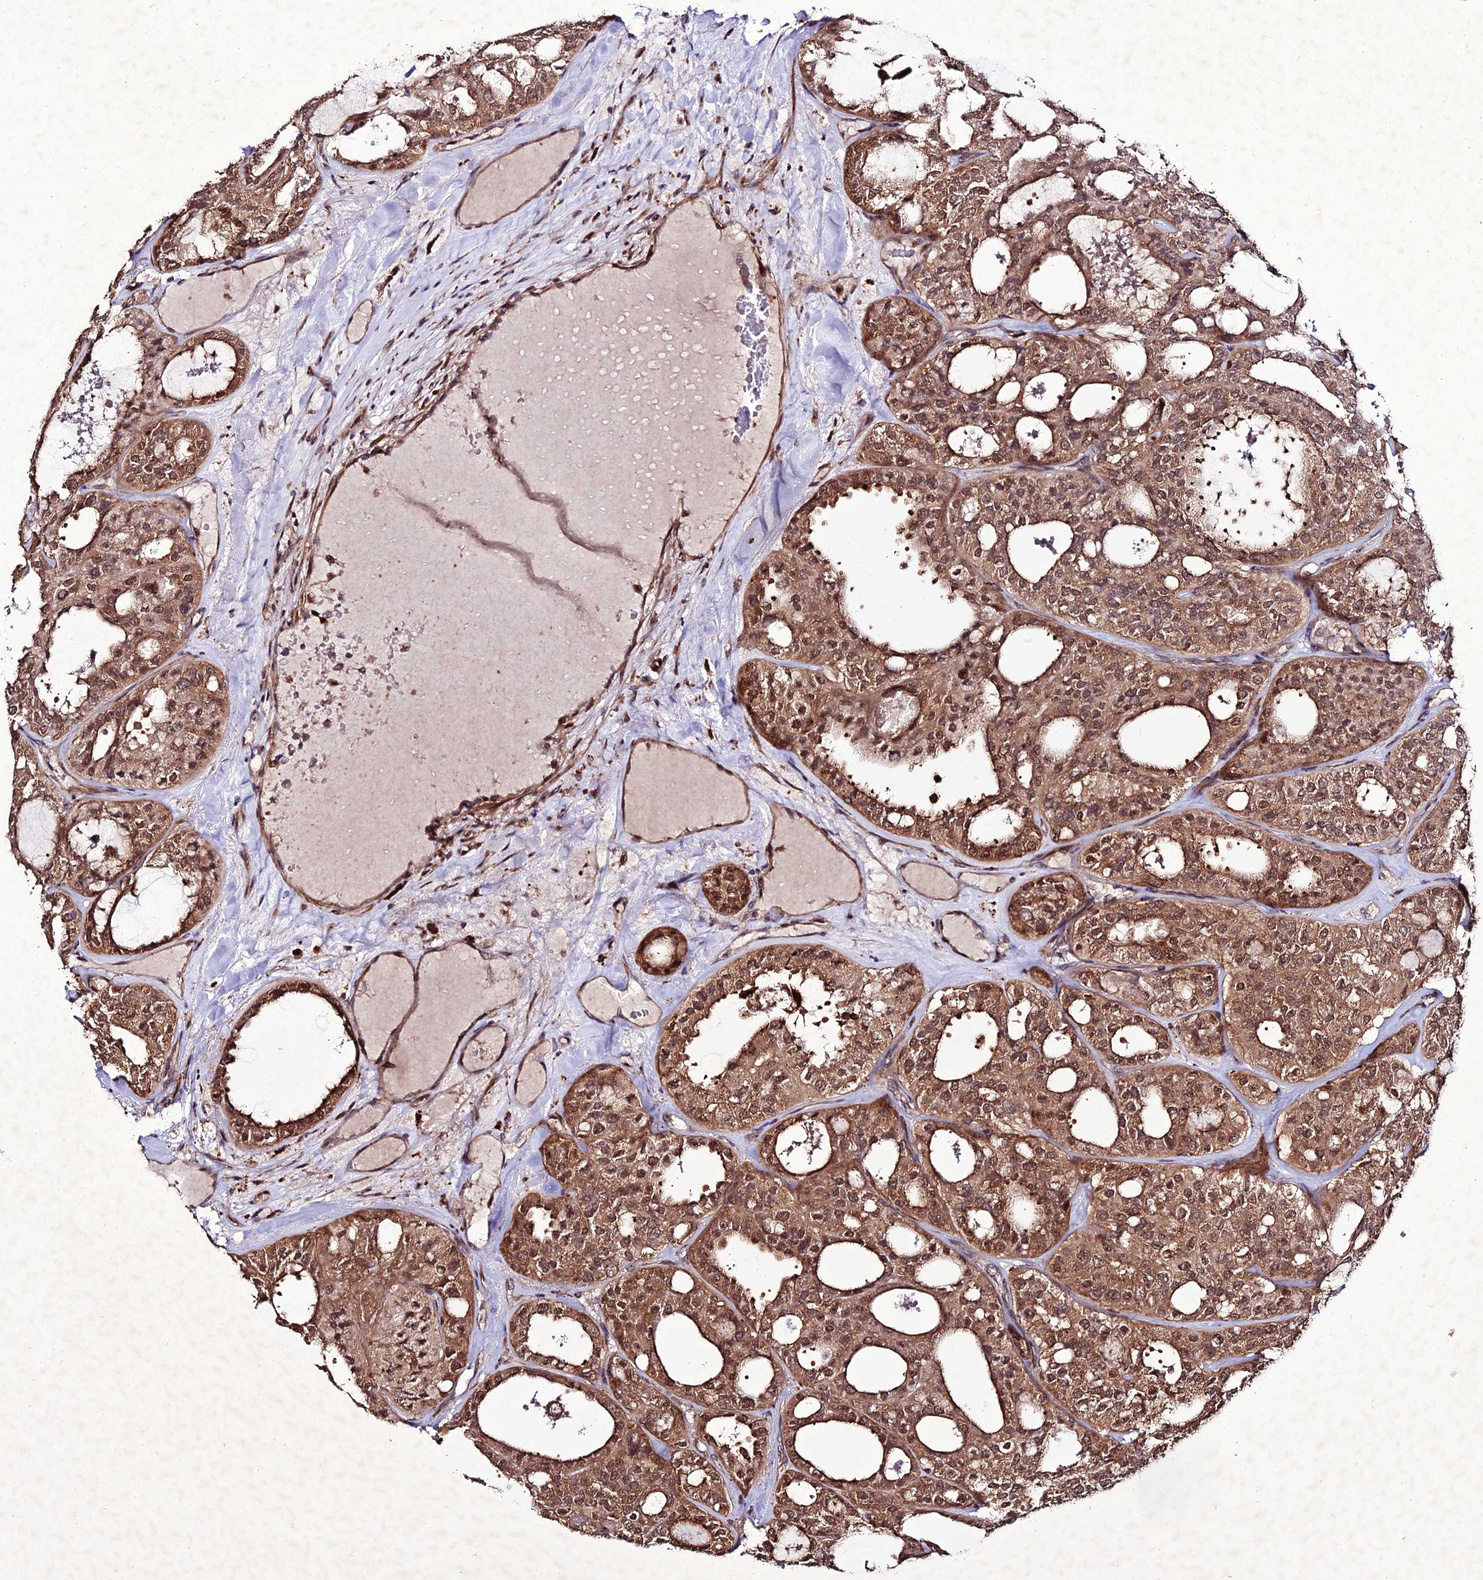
{"staining": {"intensity": "moderate", "quantity": ">75%", "location": "cytoplasmic/membranous,nuclear"}, "tissue": "thyroid cancer", "cell_type": "Tumor cells", "image_type": "cancer", "snomed": [{"axis": "morphology", "description": "Follicular adenoma carcinoma, NOS"}, {"axis": "topography", "description": "Thyroid gland"}], "caption": "Immunohistochemical staining of thyroid follicular adenoma carcinoma displays moderate cytoplasmic/membranous and nuclear protein staining in about >75% of tumor cells. (DAB (3,3'-diaminobenzidine) IHC, brown staining for protein, blue staining for nuclei).", "gene": "ZNF766", "patient": {"sex": "male", "age": 75}}